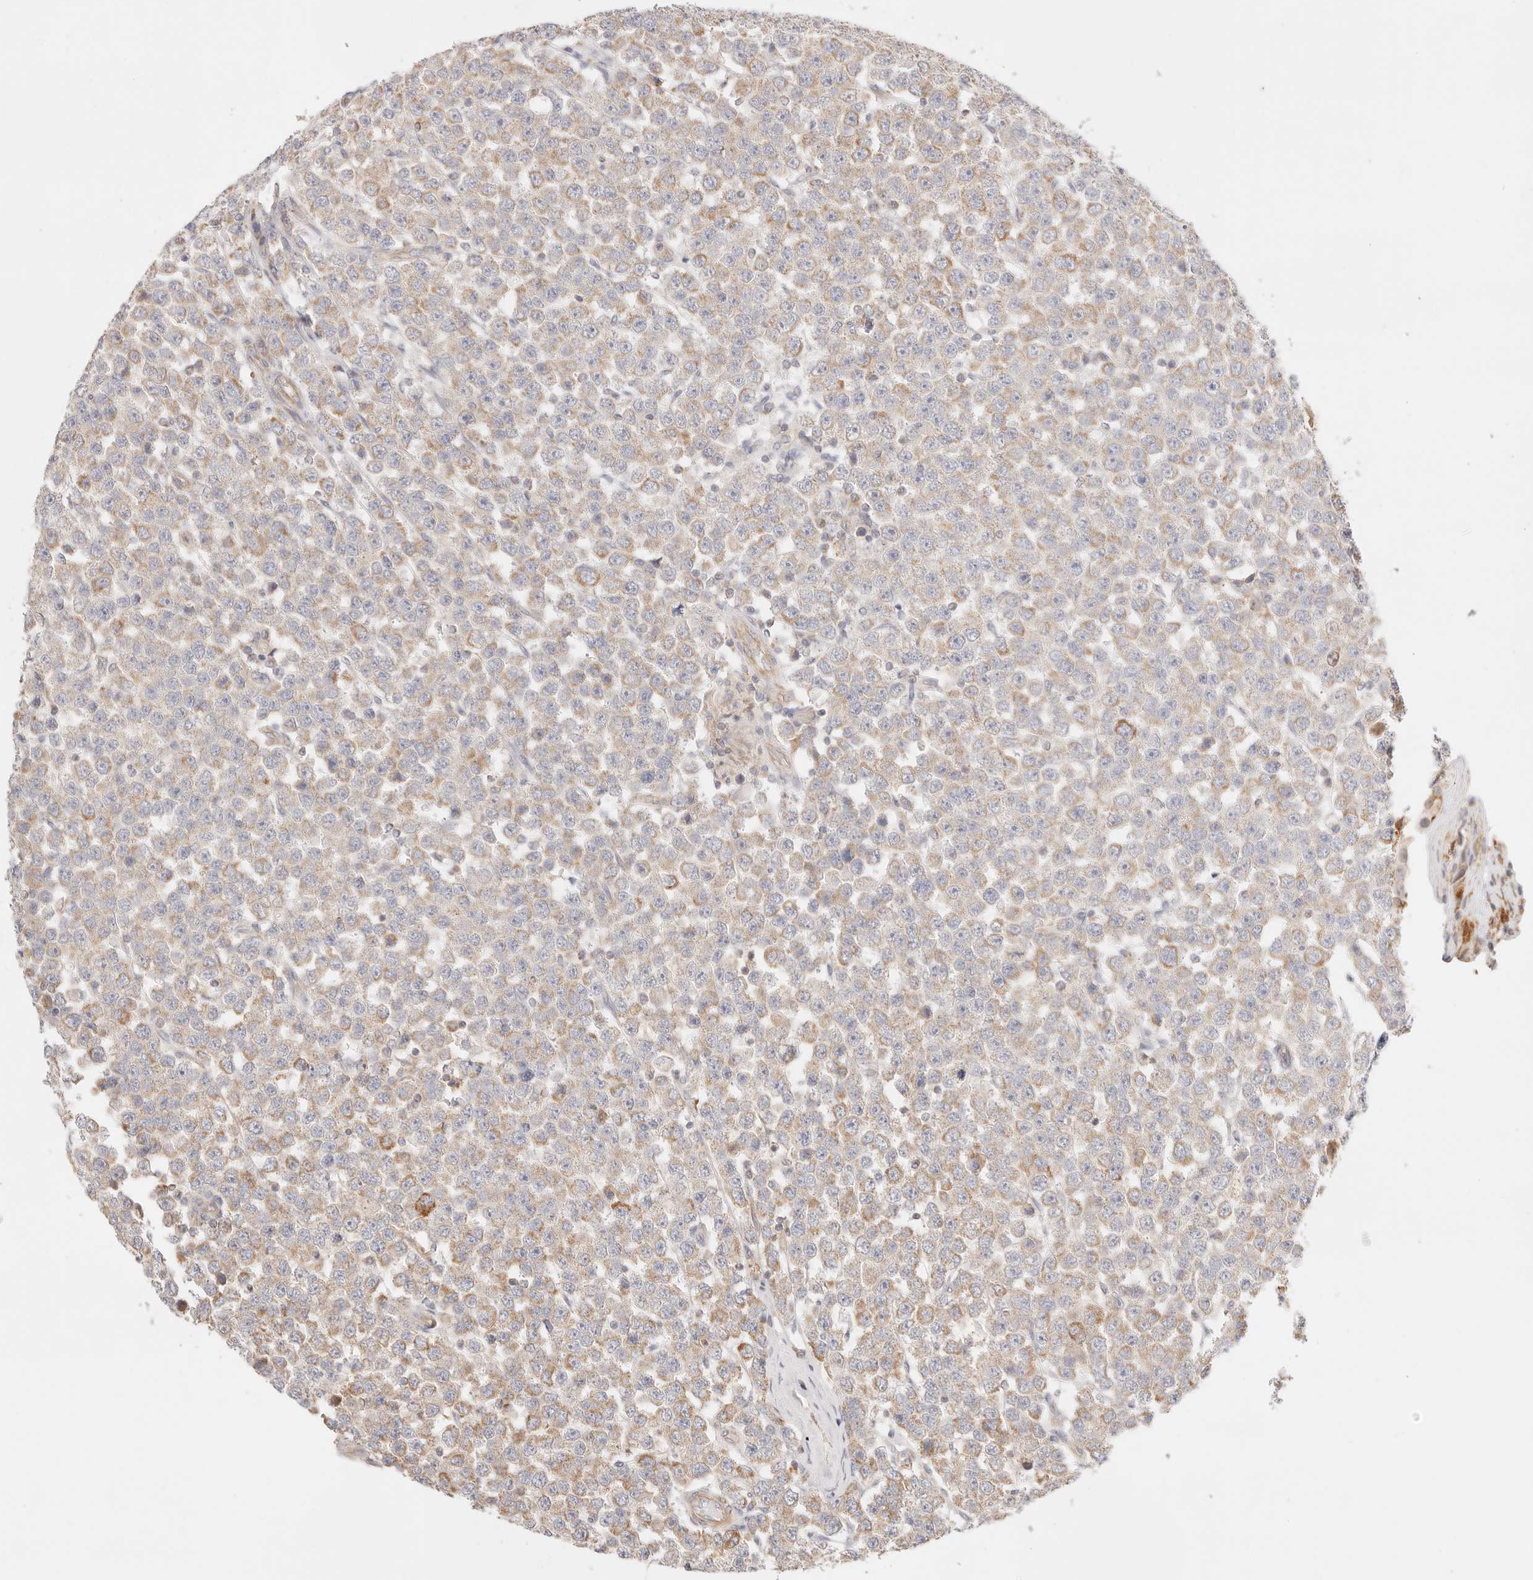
{"staining": {"intensity": "moderate", "quantity": ">75%", "location": "cytoplasmic/membranous"}, "tissue": "testis cancer", "cell_type": "Tumor cells", "image_type": "cancer", "snomed": [{"axis": "morphology", "description": "Seminoma, NOS"}, {"axis": "topography", "description": "Testis"}], "caption": "A brown stain labels moderate cytoplasmic/membranous positivity of a protein in testis cancer tumor cells.", "gene": "ZC3H11A", "patient": {"sex": "male", "age": 28}}